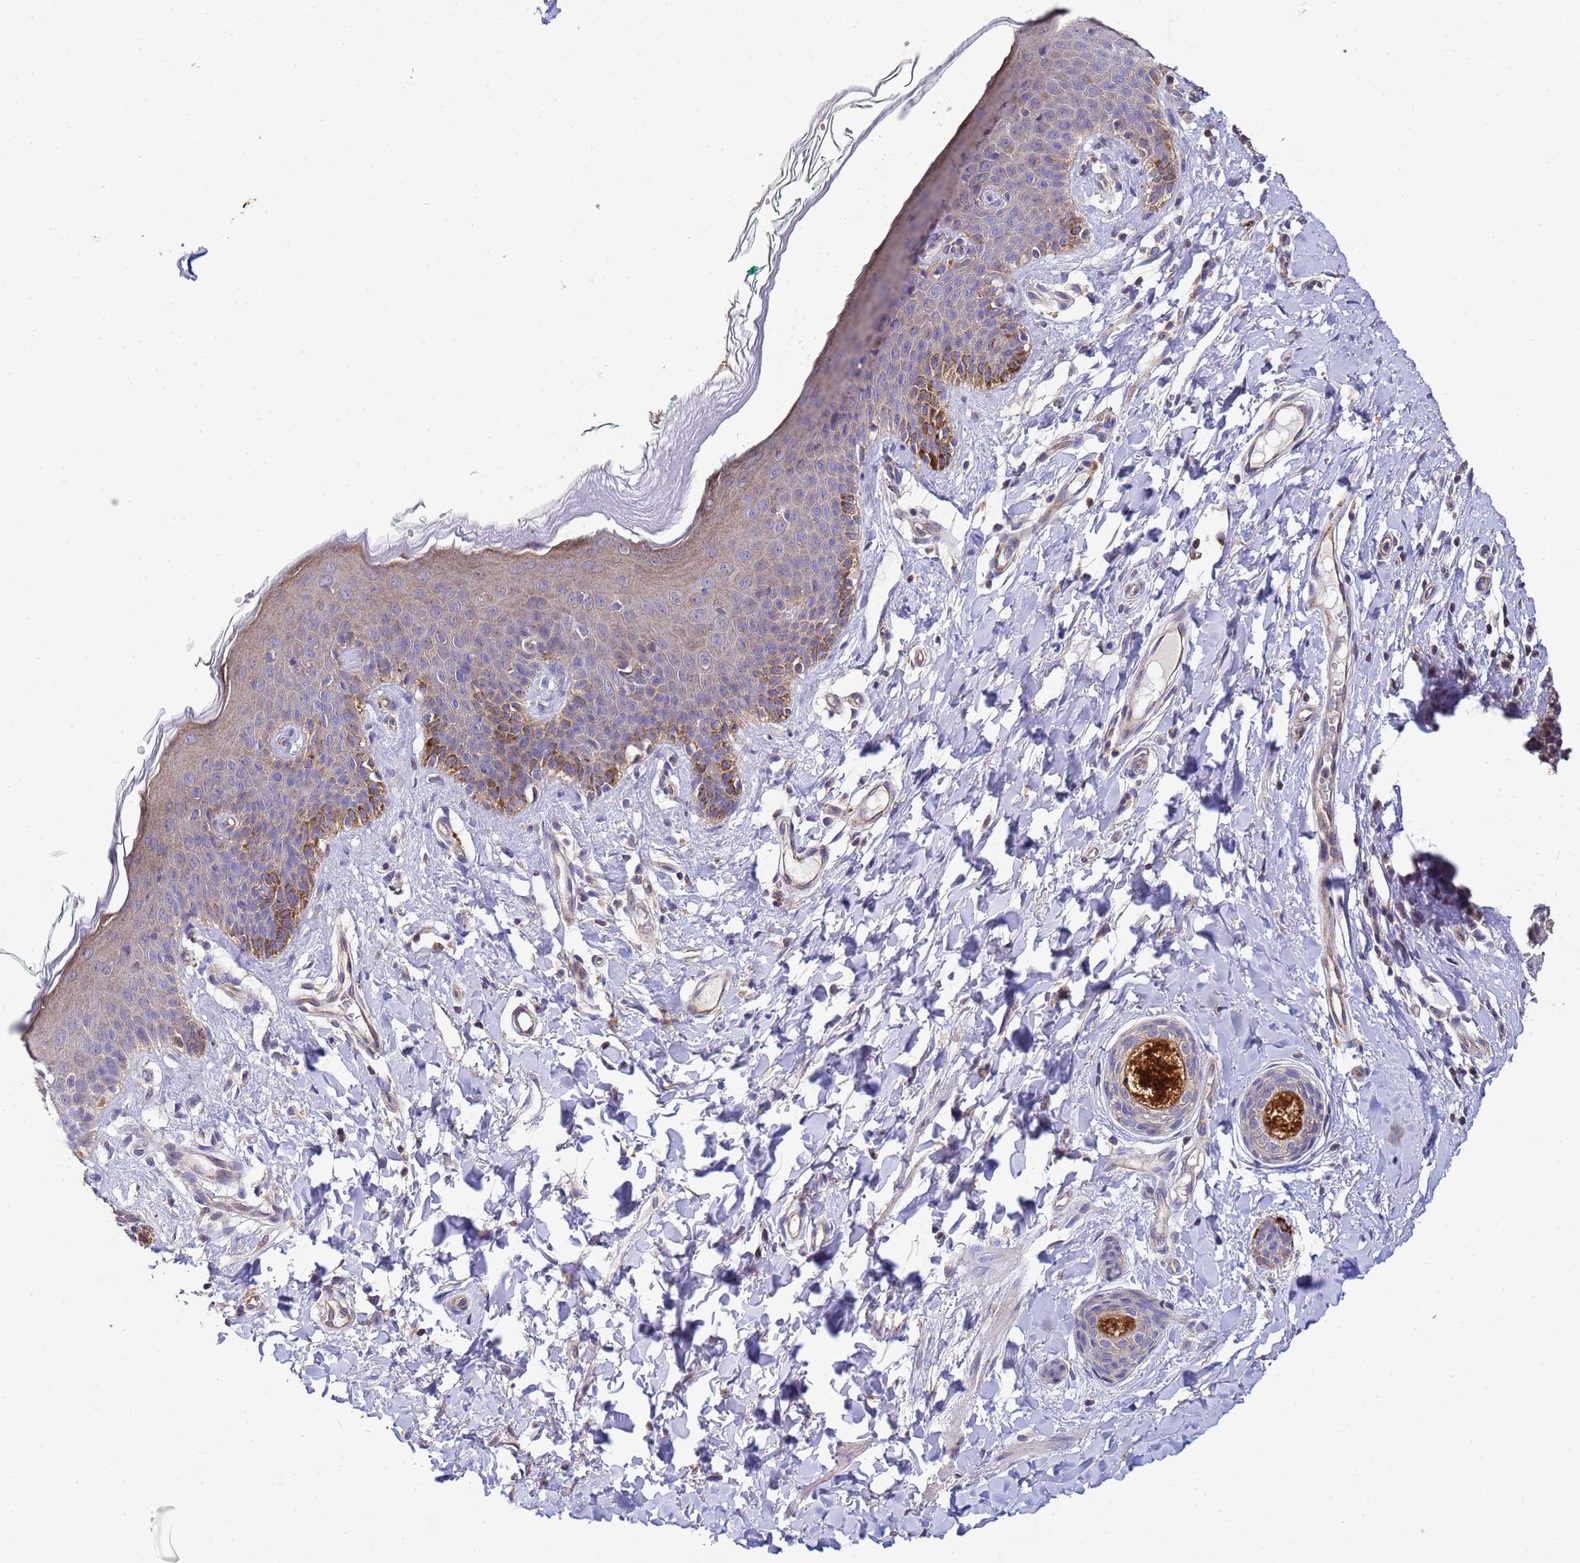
{"staining": {"intensity": "moderate", "quantity": "<25%", "location": "cytoplasmic/membranous"}, "tissue": "skin", "cell_type": "Epidermal cells", "image_type": "normal", "snomed": [{"axis": "morphology", "description": "Normal tissue, NOS"}, {"axis": "topography", "description": "Vulva"}], "caption": "The photomicrograph shows staining of unremarkable skin, revealing moderate cytoplasmic/membranous protein staining (brown color) within epidermal cells.", "gene": "CDC34", "patient": {"sex": "female", "age": 66}}